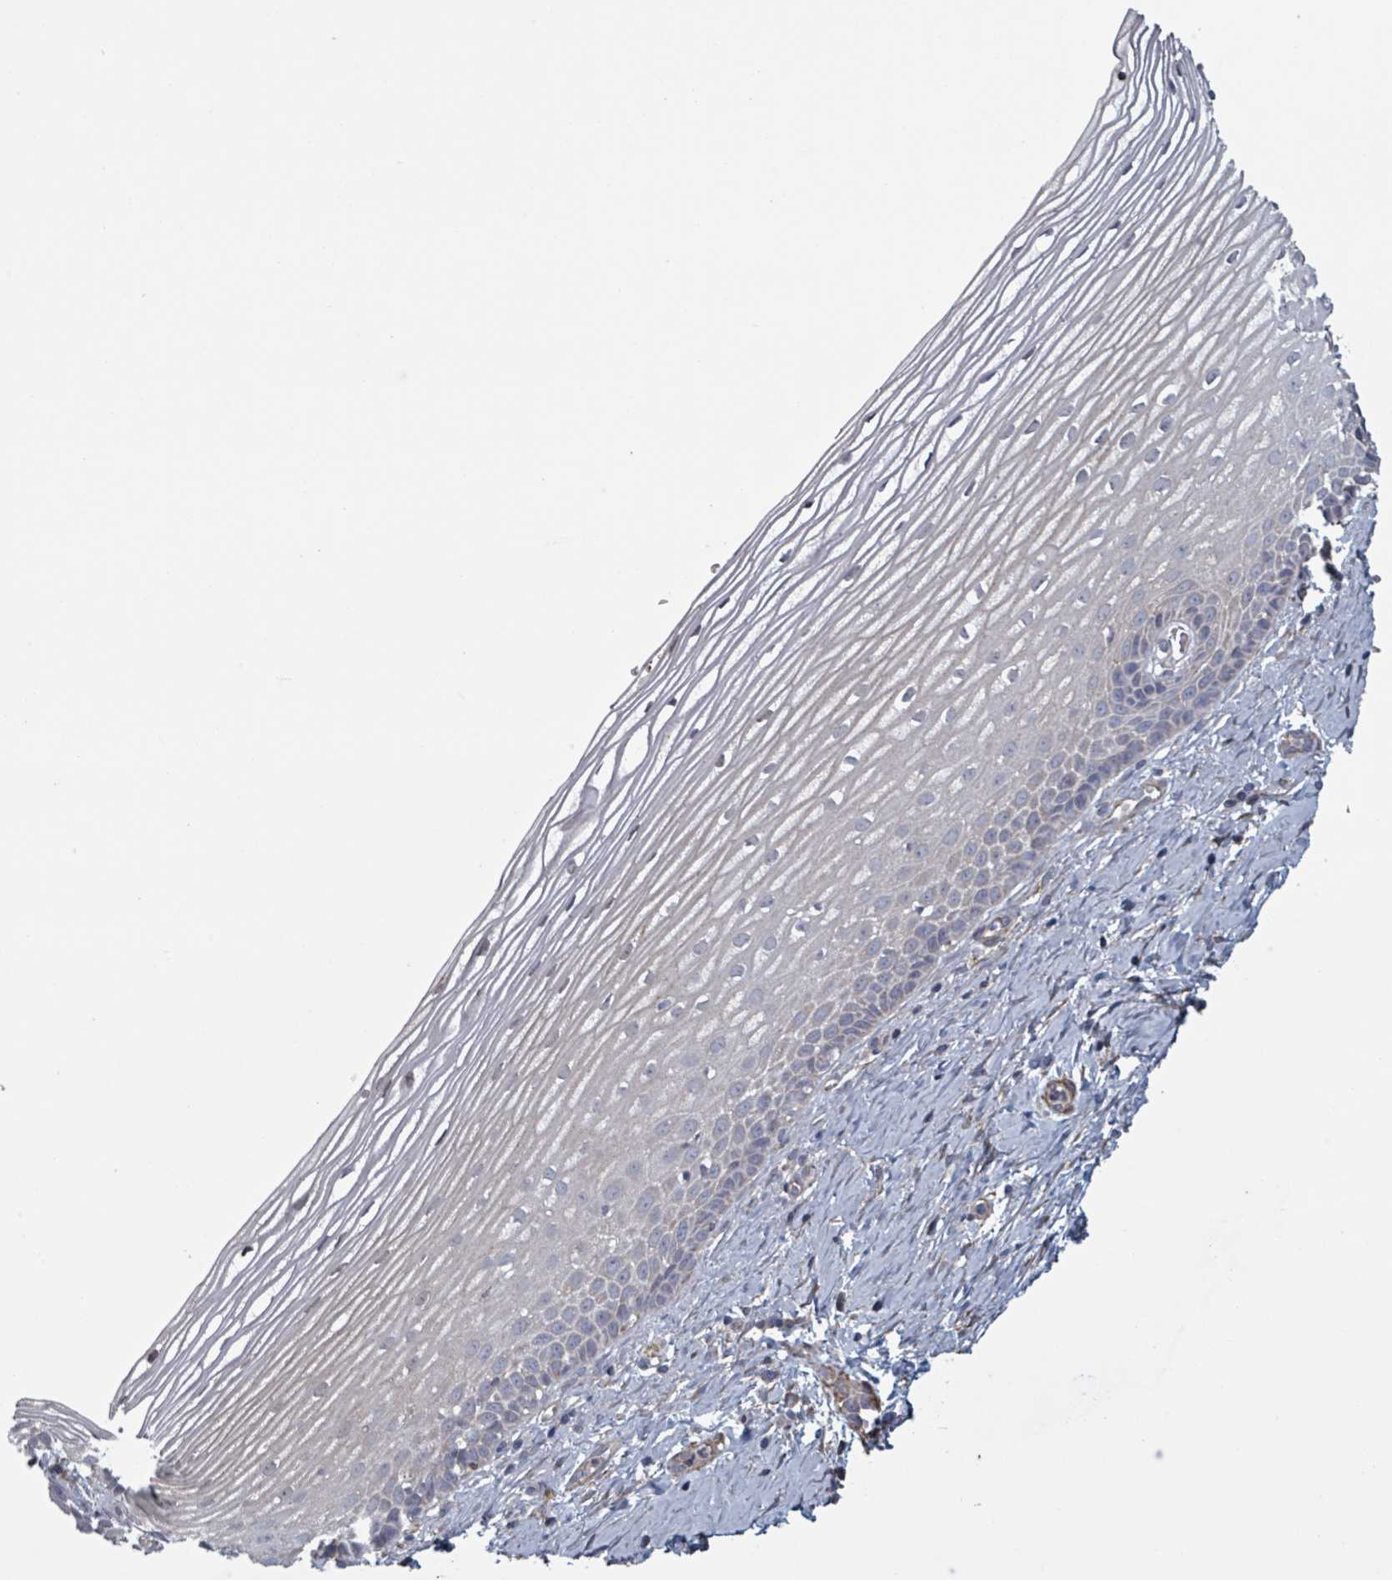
{"staining": {"intensity": "moderate", "quantity": "<25%", "location": "cytoplasmic/membranous"}, "tissue": "cervix", "cell_type": "Glandular cells", "image_type": "normal", "snomed": [{"axis": "morphology", "description": "Normal tissue, NOS"}, {"axis": "topography", "description": "Cervix"}], "caption": "This is a histology image of immunohistochemistry staining of unremarkable cervix, which shows moderate staining in the cytoplasmic/membranous of glandular cells.", "gene": "ADCK1", "patient": {"sex": "female", "age": 47}}